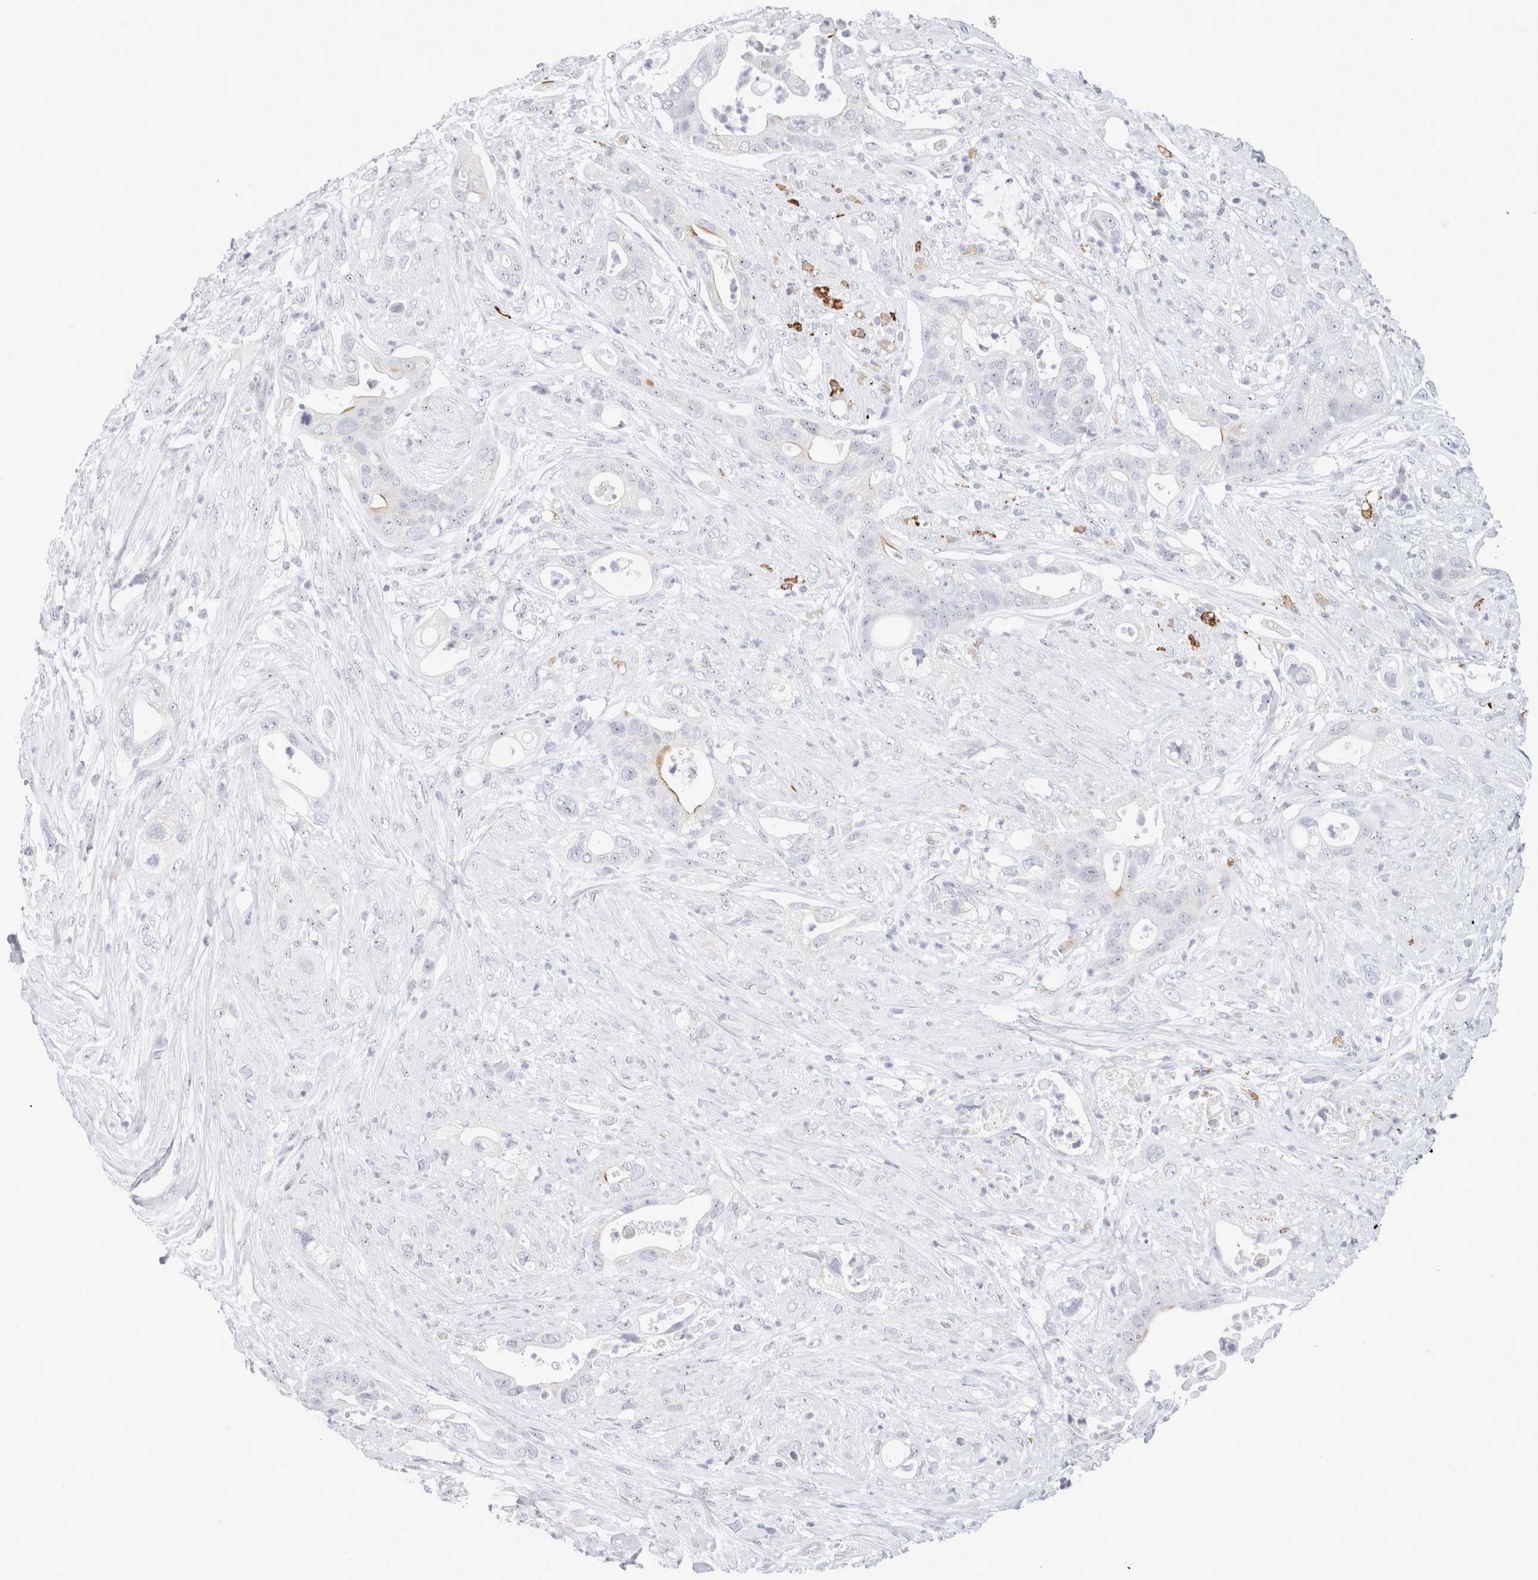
{"staining": {"intensity": "moderate", "quantity": "<25%", "location": "cytoplasmic/membranous"}, "tissue": "pancreatic cancer", "cell_type": "Tumor cells", "image_type": "cancer", "snomed": [{"axis": "morphology", "description": "Adenocarcinoma, NOS"}, {"axis": "topography", "description": "Pancreas"}], "caption": "High-magnification brightfield microscopy of pancreatic adenocarcinoma stained with DAB (brown) and counterstained with hematoxylin (blue). tumor cells exhibit moderate cytoplasmic/membranous positivity is identified in about<25% of cells. (DAB (3,3'-diaminobenzidine) = brown stain, brightfield microscopy at high magnification).", "gene": "MUC15", "patient": {"sex": "male", "age": 53}}